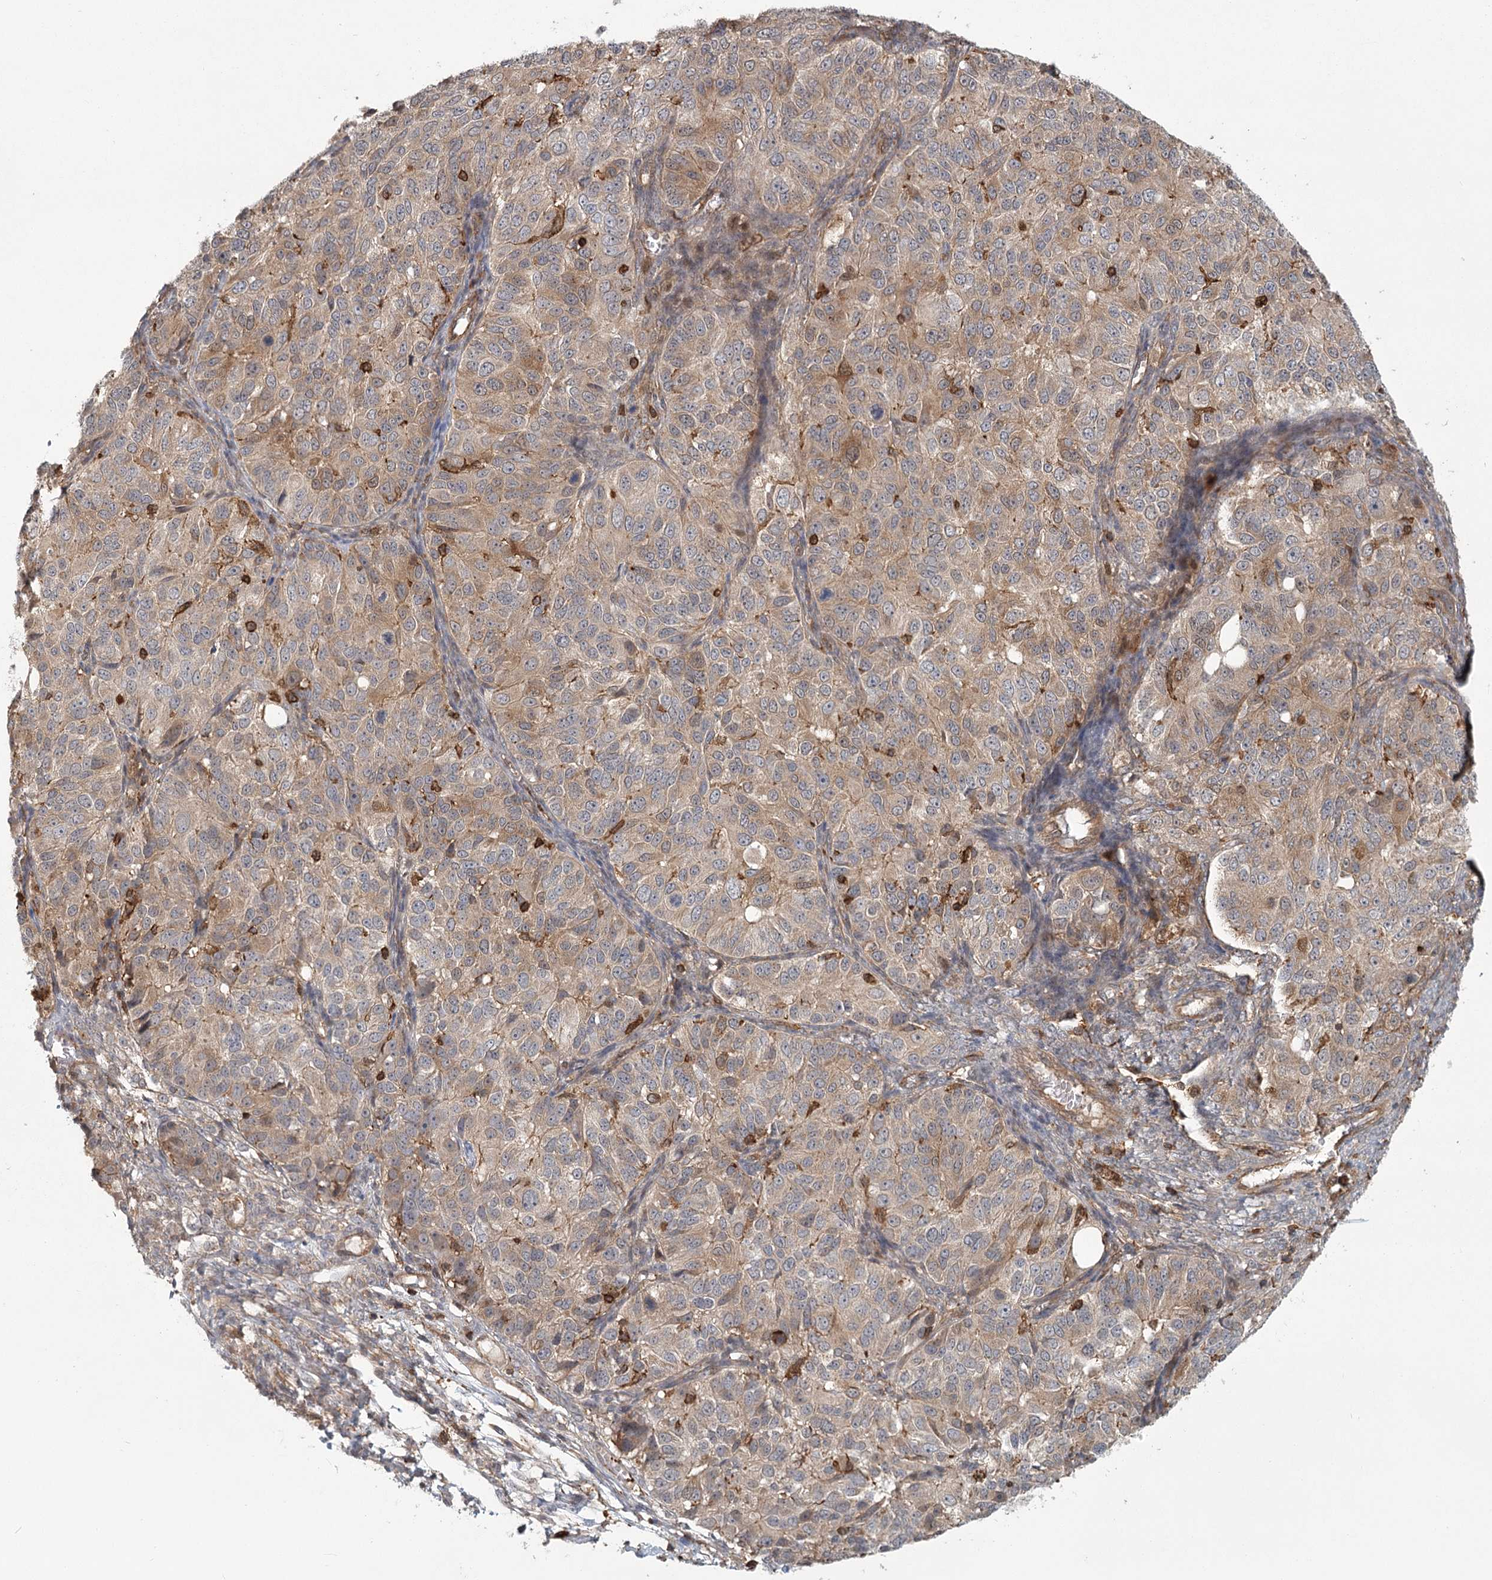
{"staining": {"intensity": "moderate", "quantity": "25%-75%", "location": "cytoplasmic/membranous"}, "tissue": "ovarian cancer", "cell_type": "Tumor cells", "image_type": "cancer", "snomed": [{"axis": "morphology", "description": "Carcinoma, endometroid"}, {"axis": "topography", "description": "Ovary"}], "caption": "Ovarian cancer was stained to show a protein in brown. There is medium levels of moderate cytoplasmic/membranous expression in about 25%-75% of tumor cells.", "gene": "MEPE", "patient": {"sex": "female", "age": 51}}